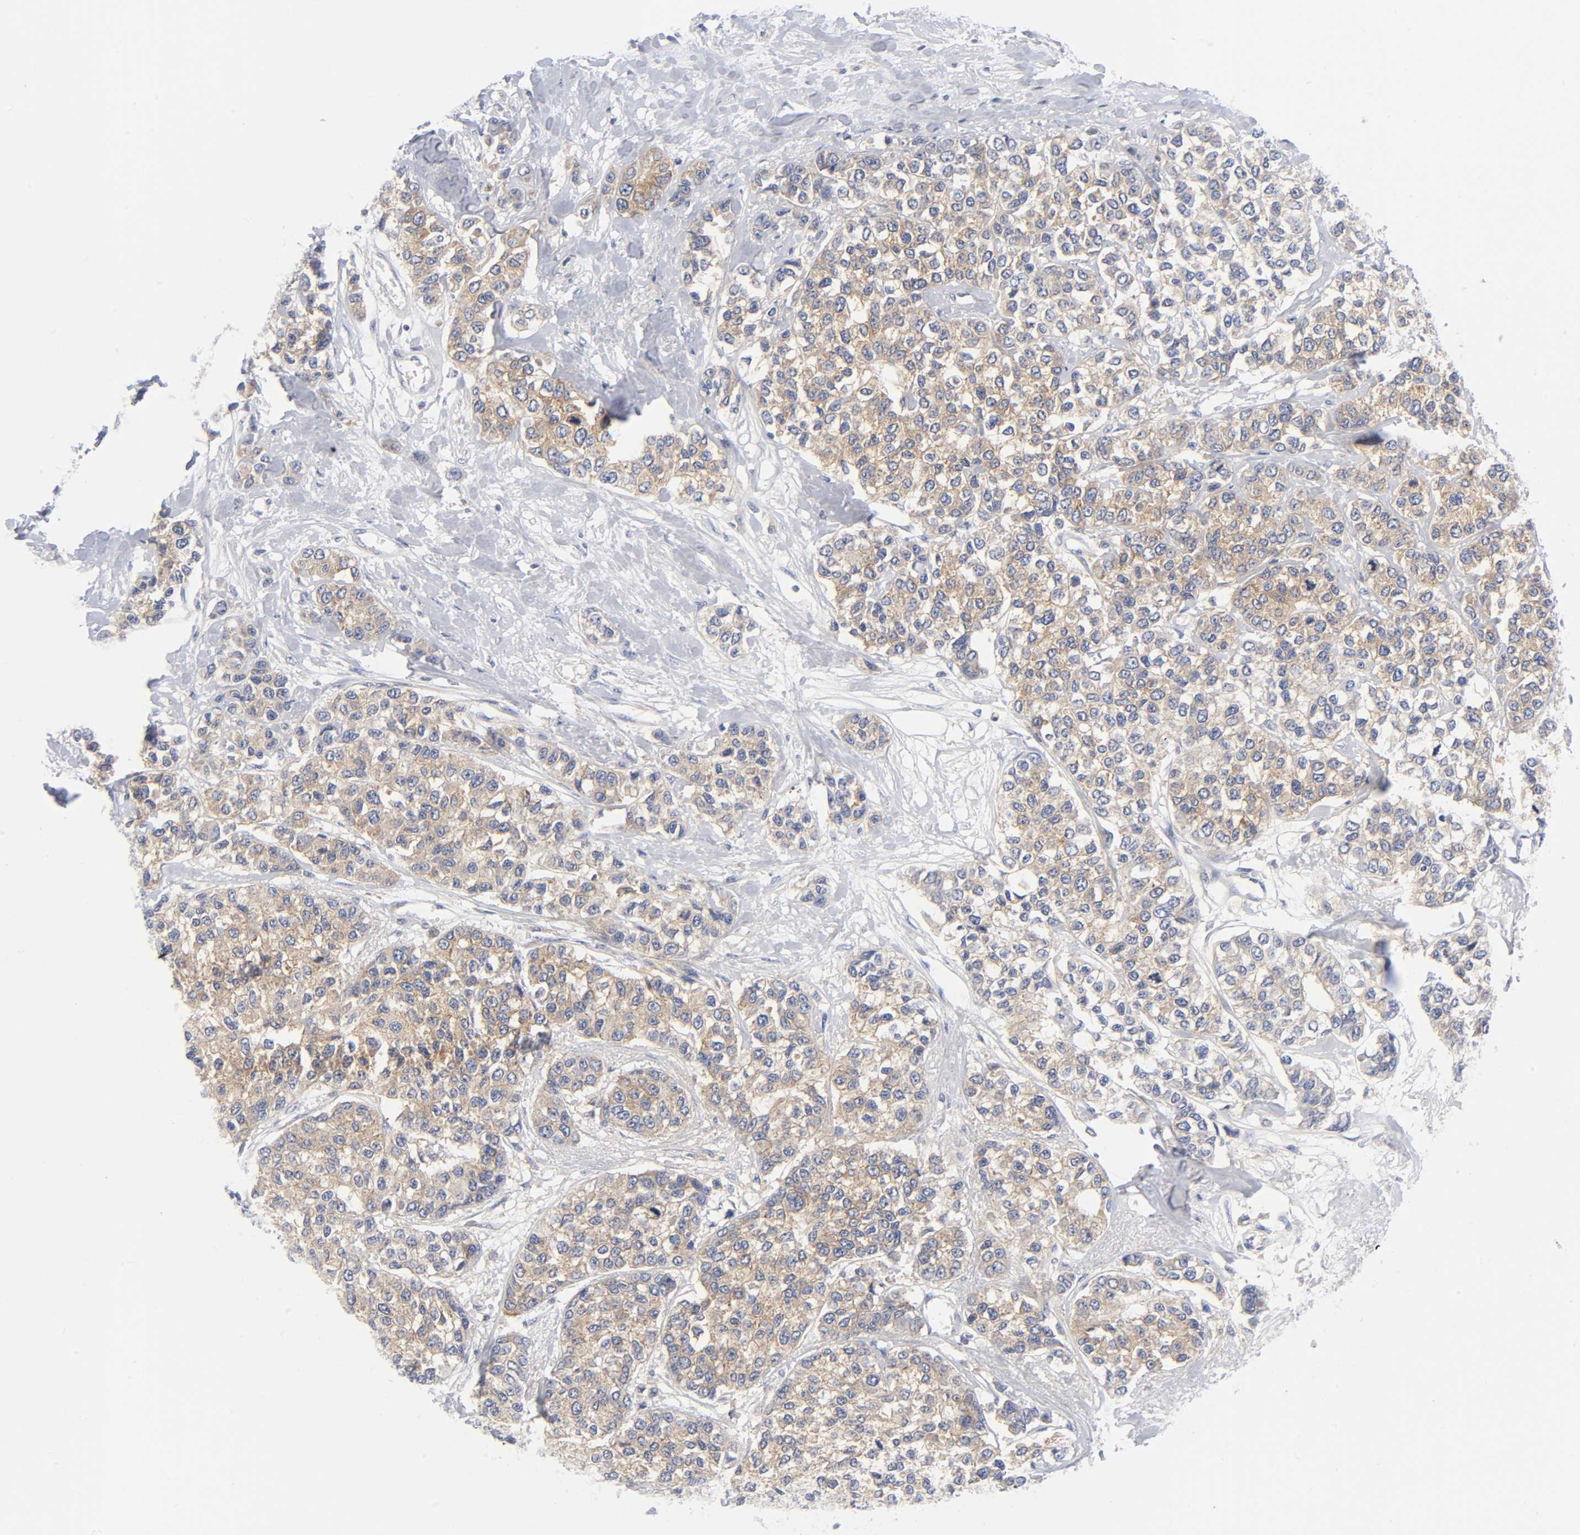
{"staining": {"intensity": "moderate", "quantity": ">75%", "location": "cytoplasmic/membranous"}, "tissue": "breast cancer", "cell_type": "Tumor cells", "image_type": "cancer", "snomed": [{"axis": "morphology", "description": "Duct carcinoma"}, {"axis": "topography", "description": "Breast"}], "caption": "The photomicrograph shows a brown stain indicating the presence of a protein in the cytoplasmic/membranous of tumor cells in breast cancer.", "gene": "CD86", "patient": {"sex": "female", "age": 51}}